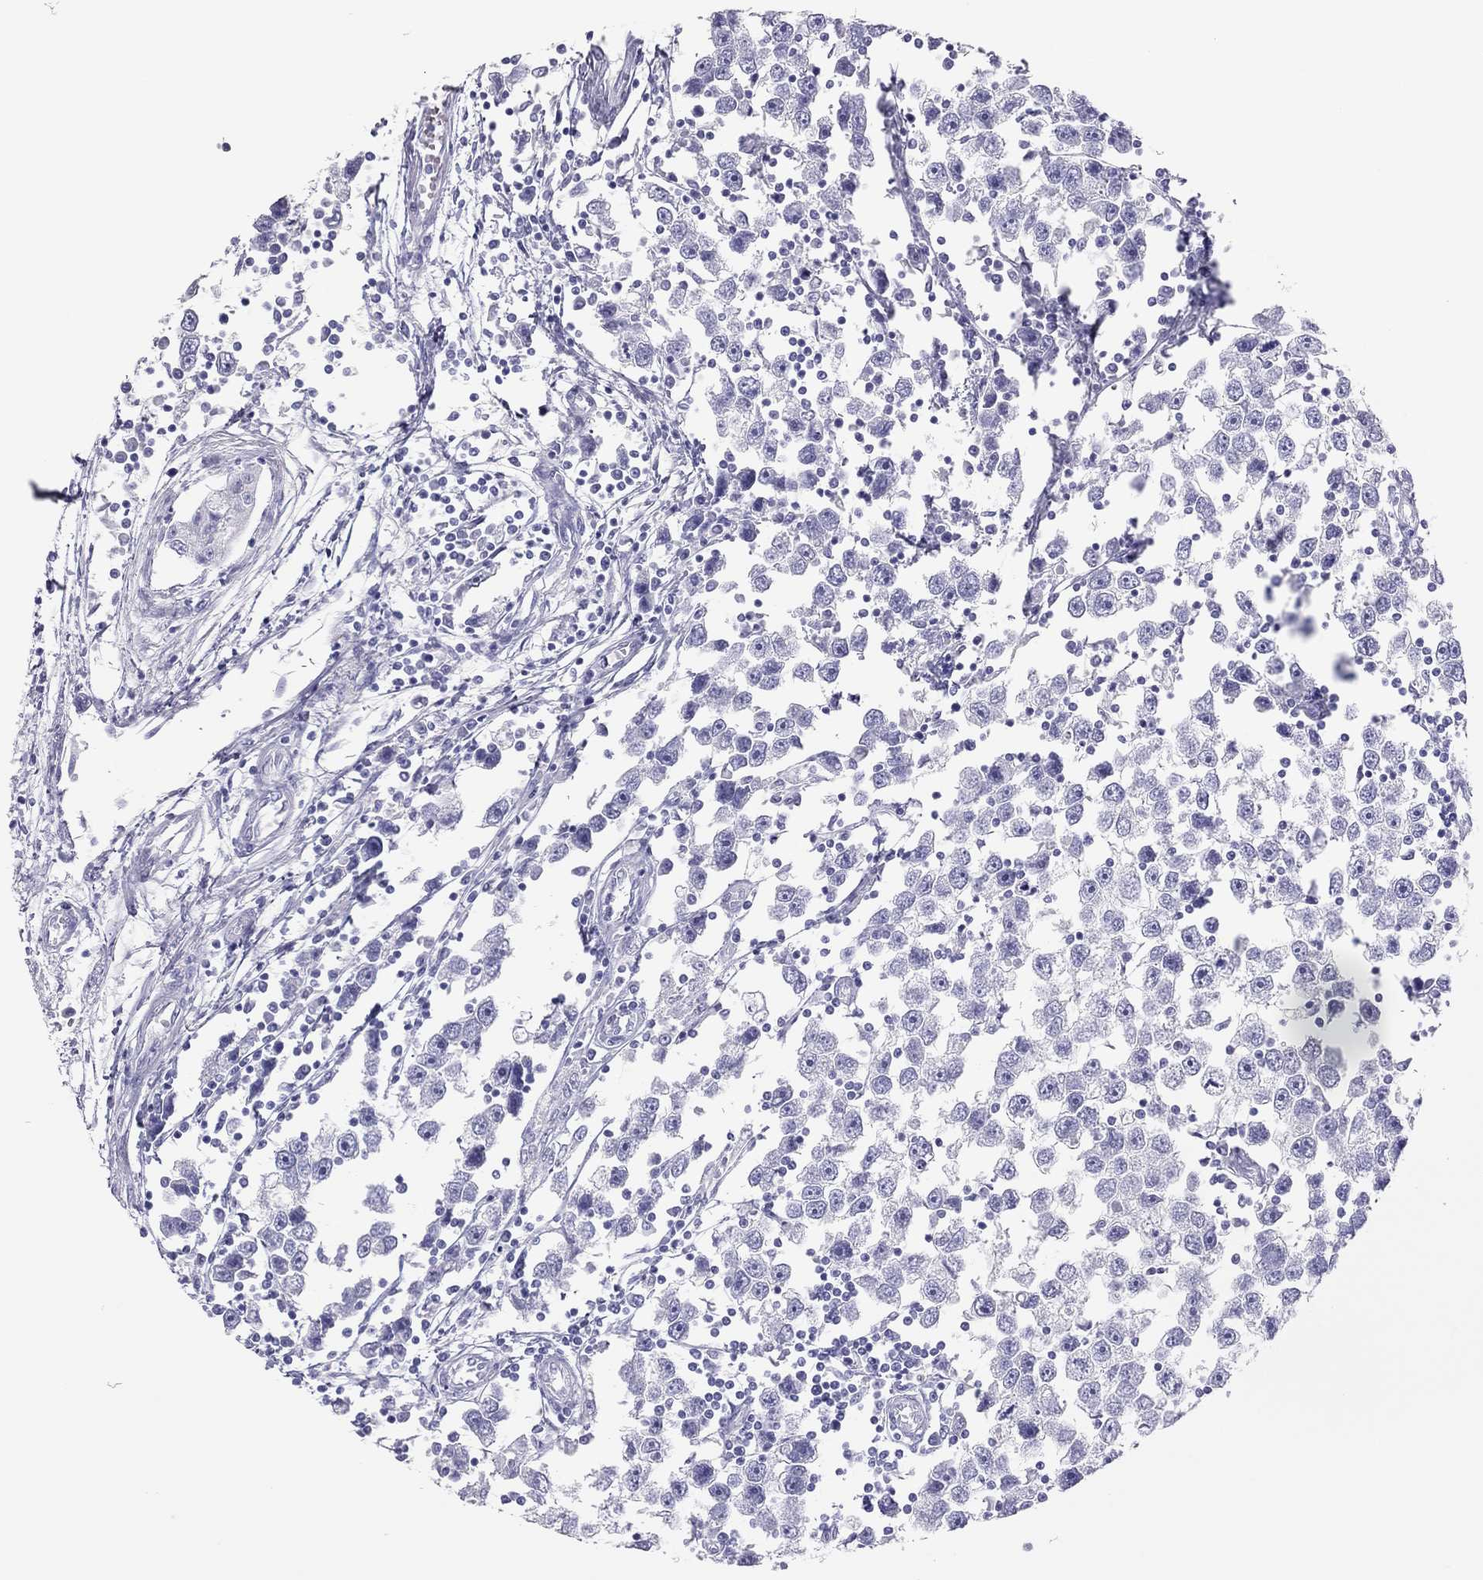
{"staining": {"intensity": "negative", "quantity": "none", "location": "none"}, "tissue": "testis cancer", "cell_type": "Tumor cells", "image_type": "cancer", "snomed": [{"axis": "morphology", "description": "Seminoma, NOS"}, {"axis": "topography", "description": "Testis"}], "caption": "Photomicrograph shows no significant protein staining in tumor cells of testis cancer (seminoma).", "gene": "TSHB", "patient": {"sex": "male", "age": 30}}